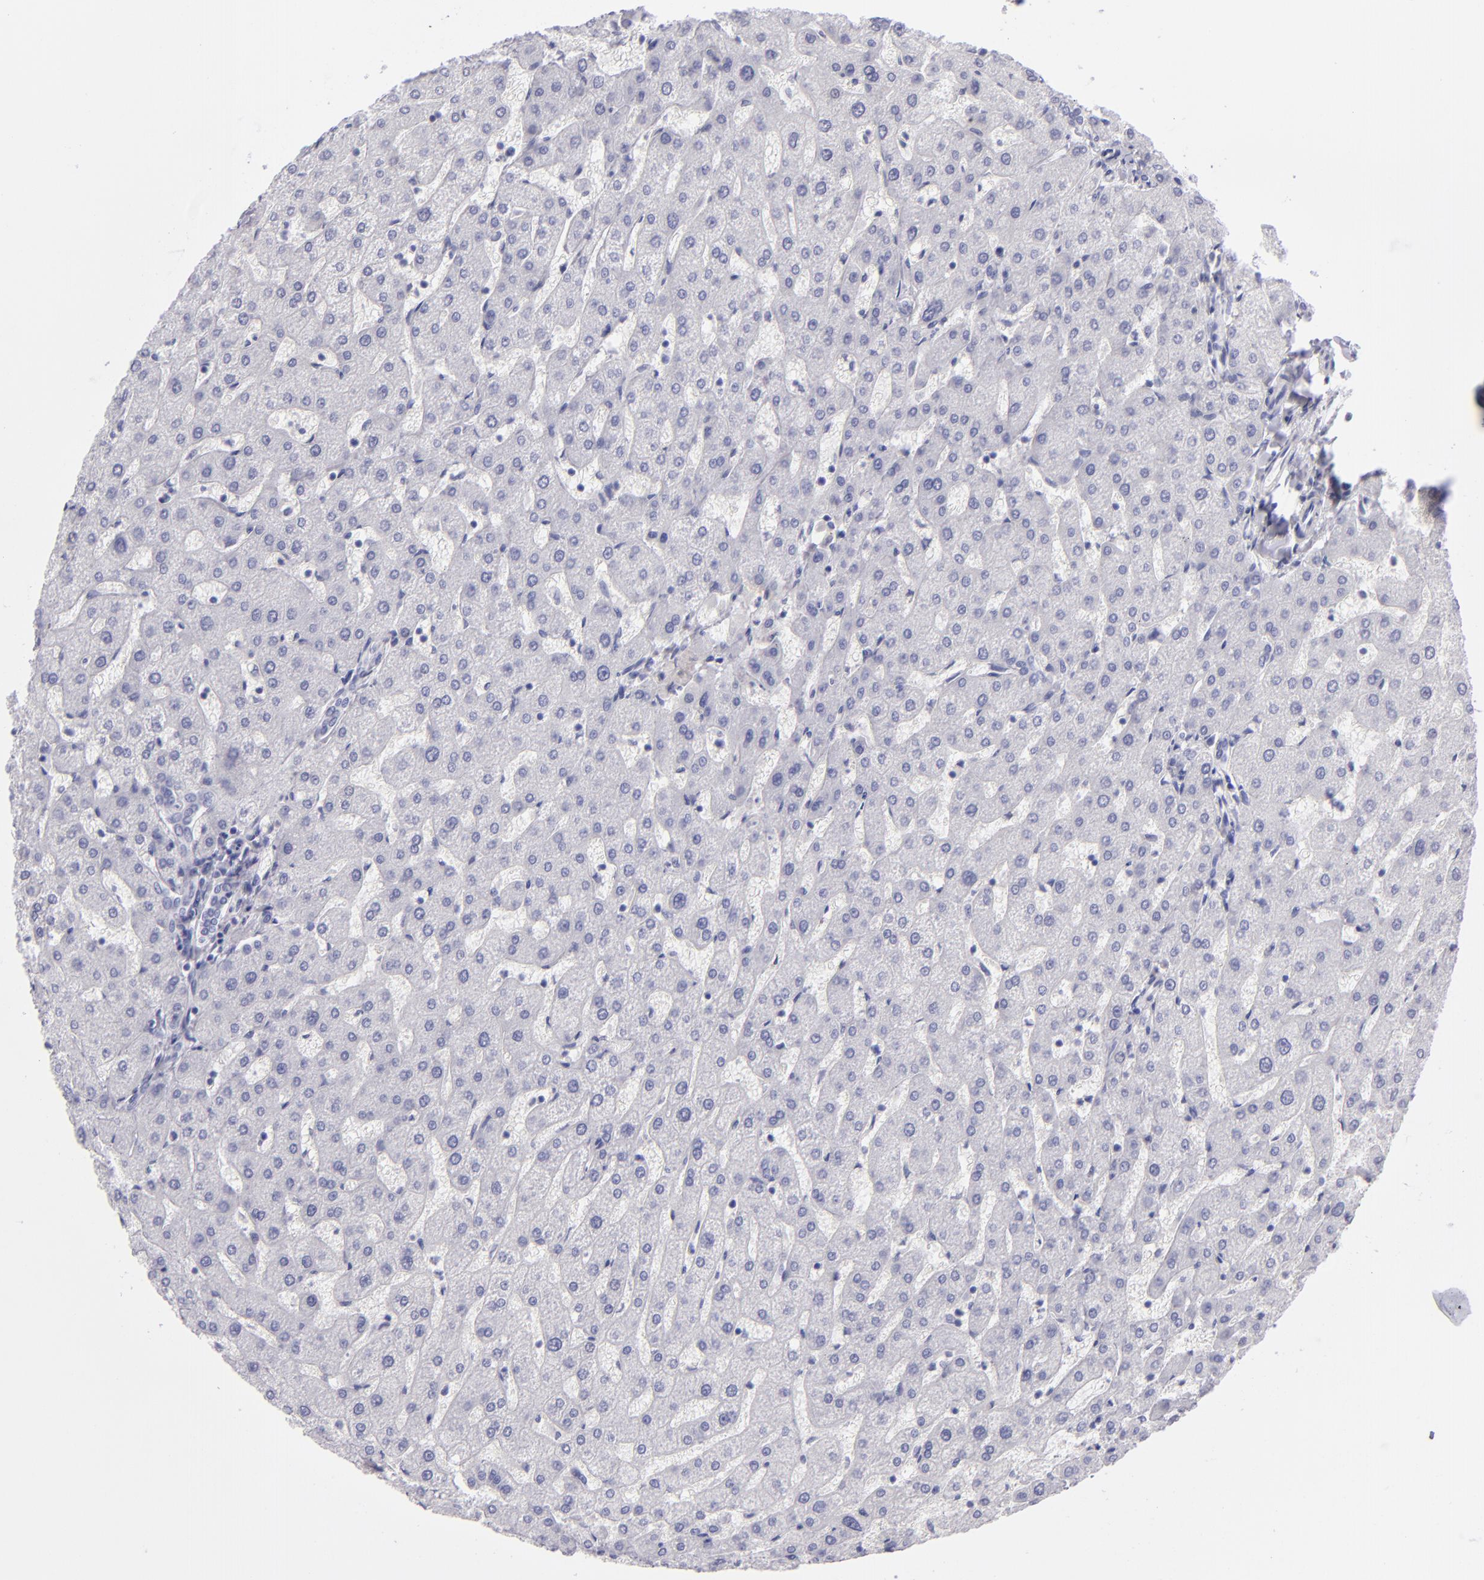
{"staining": {"intensity": "negative", "quantity": "none", "location": "none"}, "tissue": "liver", "cell_type": "Cholangiocytes", "image_type": "normal", "snomed": [{"axis": "morphology", "description": "Normal tissue, NOS"}, {"axis": "topography", "description": "Liver"}], "caption": "DAB (3,3'-diaminobenzidine) immunohistochemical staining of benign liver shows no significant expression in cholangiocytes.", "gene": "PVALB", "patient": {"sex": "male", "age": 67}}